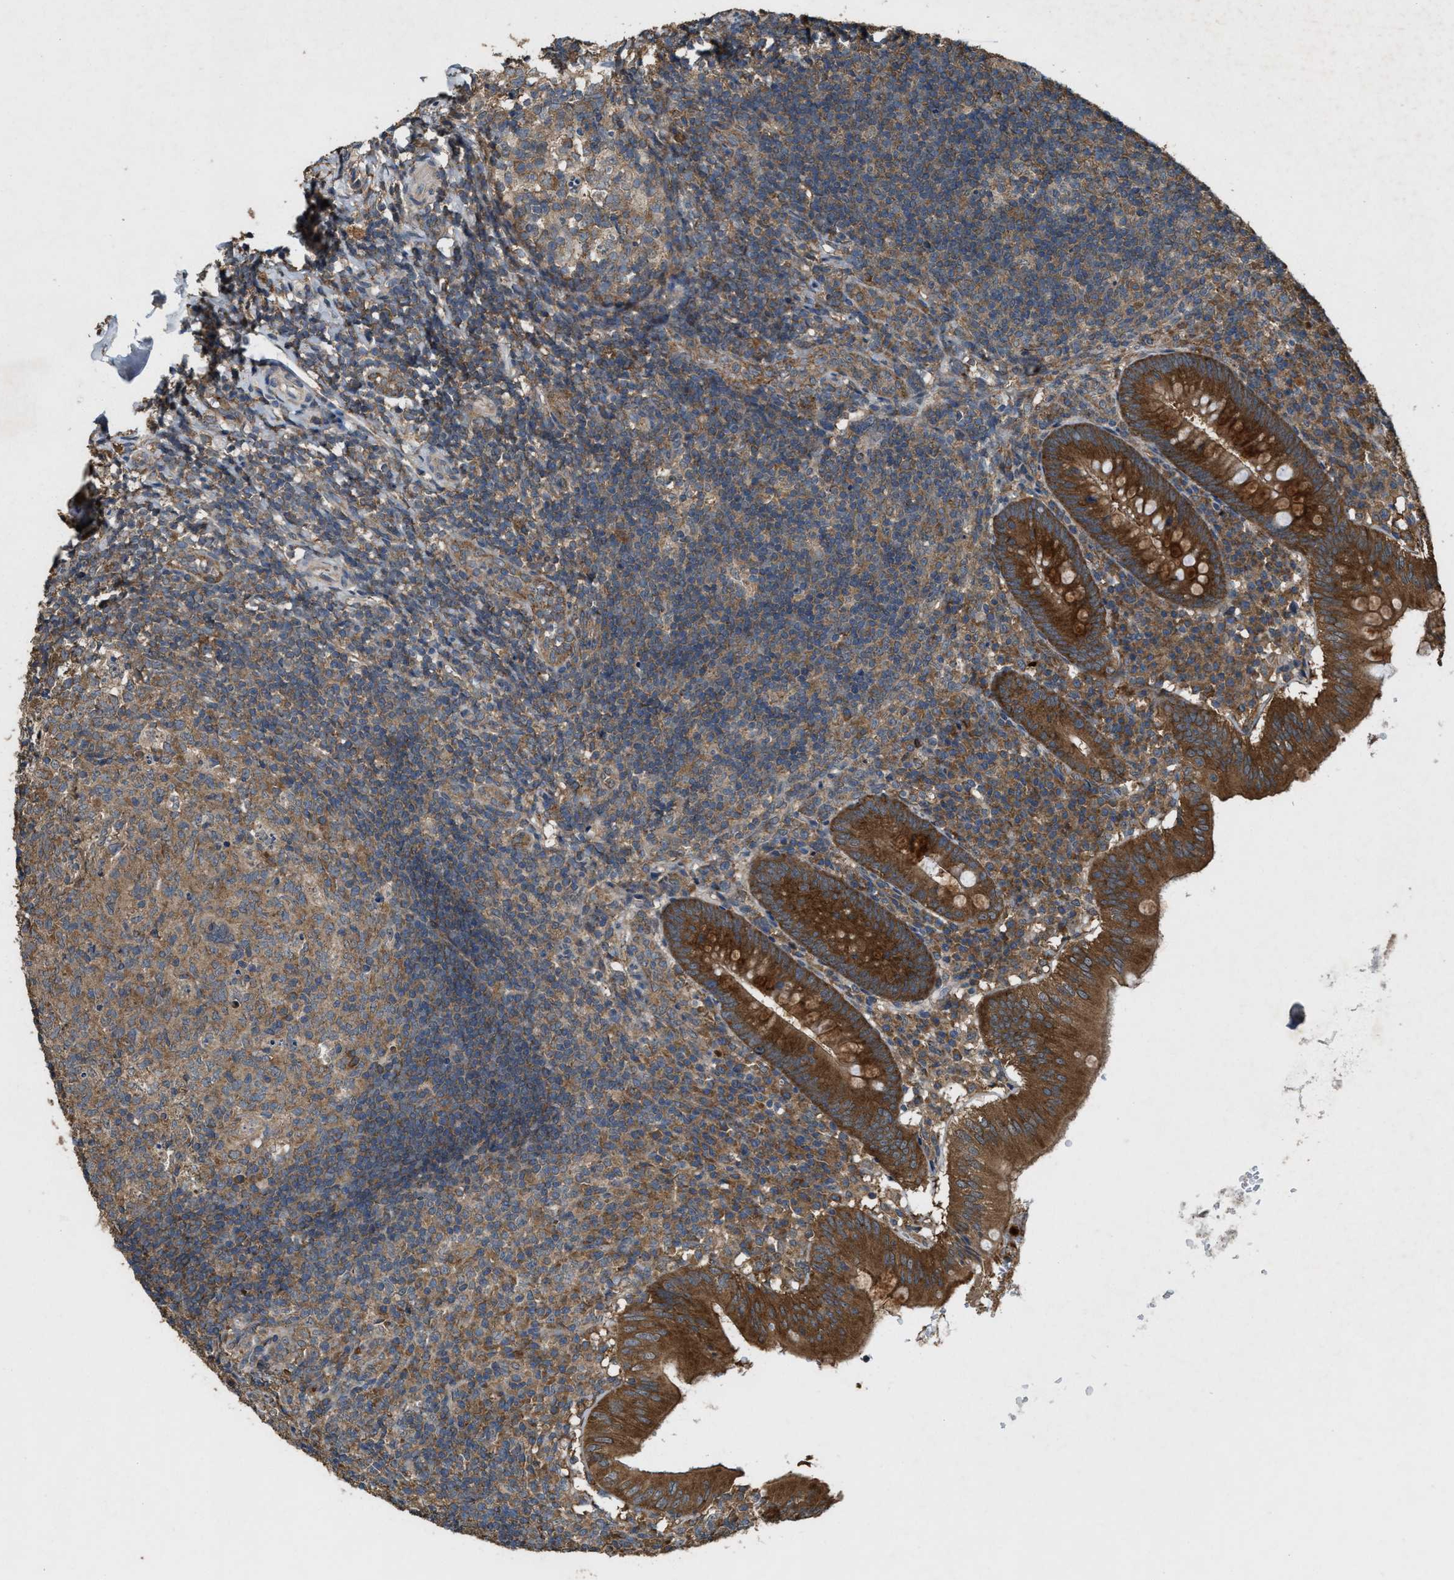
{"staining": {"intensity": "strong", "quantity": ">75%", "location": "cytoplasmic/membranous"}, "tissue": "appendix", "cell_type": "Glandular cells", "image_type": "normal", "snomed": [{"axis": "morphology", "description": "Normal tissue, NOS"}, {"axis": "topography", "description": "Appendix"}], "caption": "Immunohistochemical staining of unremarkable human appendix demonstrates high levels of strong cytoplasmic/membranous positivity in approximately >75% of glandular cells.", "gene": "ARHGEF5", "patient": {"sex": "male", "age": 8}}